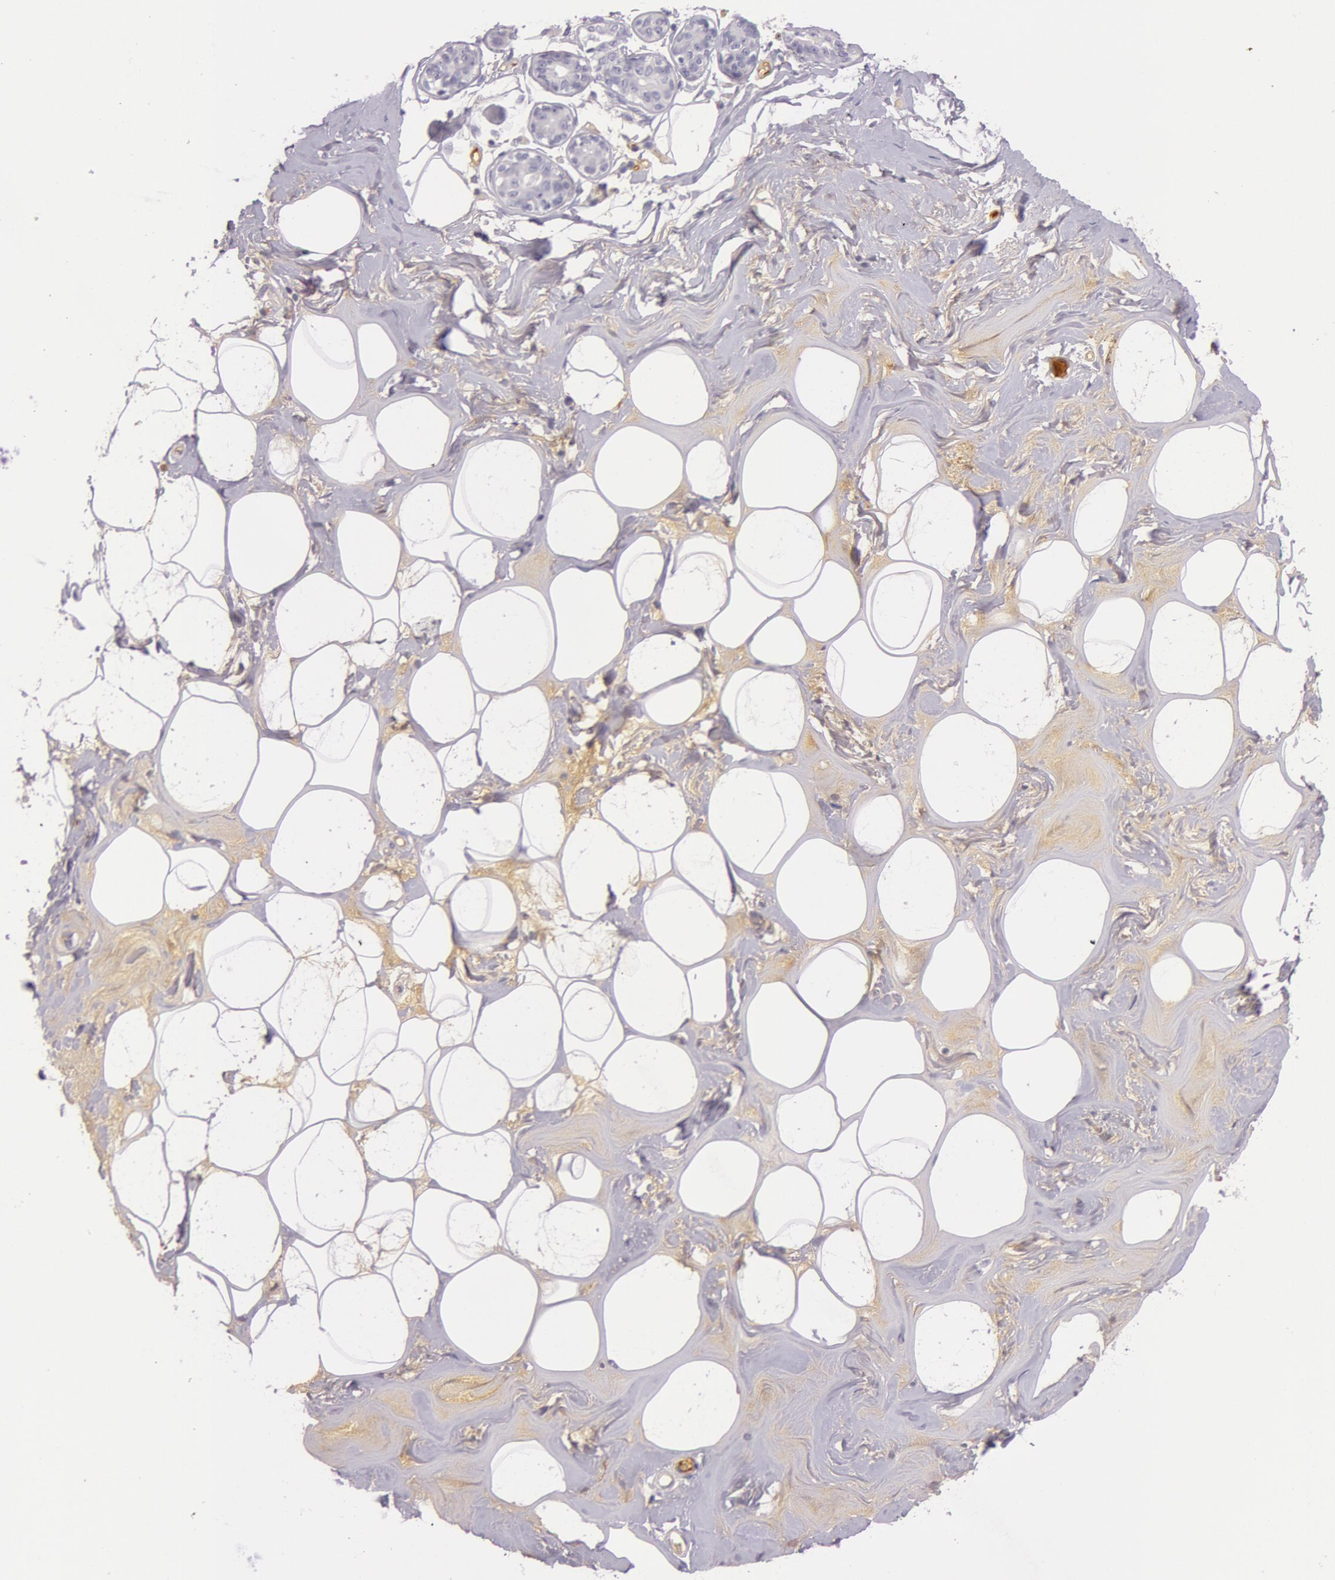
{"staining": {"intensity": "negative", "quantity": "none", "location": "none"}, "tissue": "breast", "cell_type": "Adipocytes", "image_type": "normal", "snomed": [{"axis": "morphology", "description": "Normal tissue, NOS"}, {"axis": "morphology", "description": "Fibrosis, NOS"}, {"axis": "topography", "description": "Breast"}], "caption": "This is a micrograph of immunohistochemistry staining of benign breast, which shows no staining in adipocytes.", "gene": "C4BPA", "patient": {"sex": "female", "age": 39}}